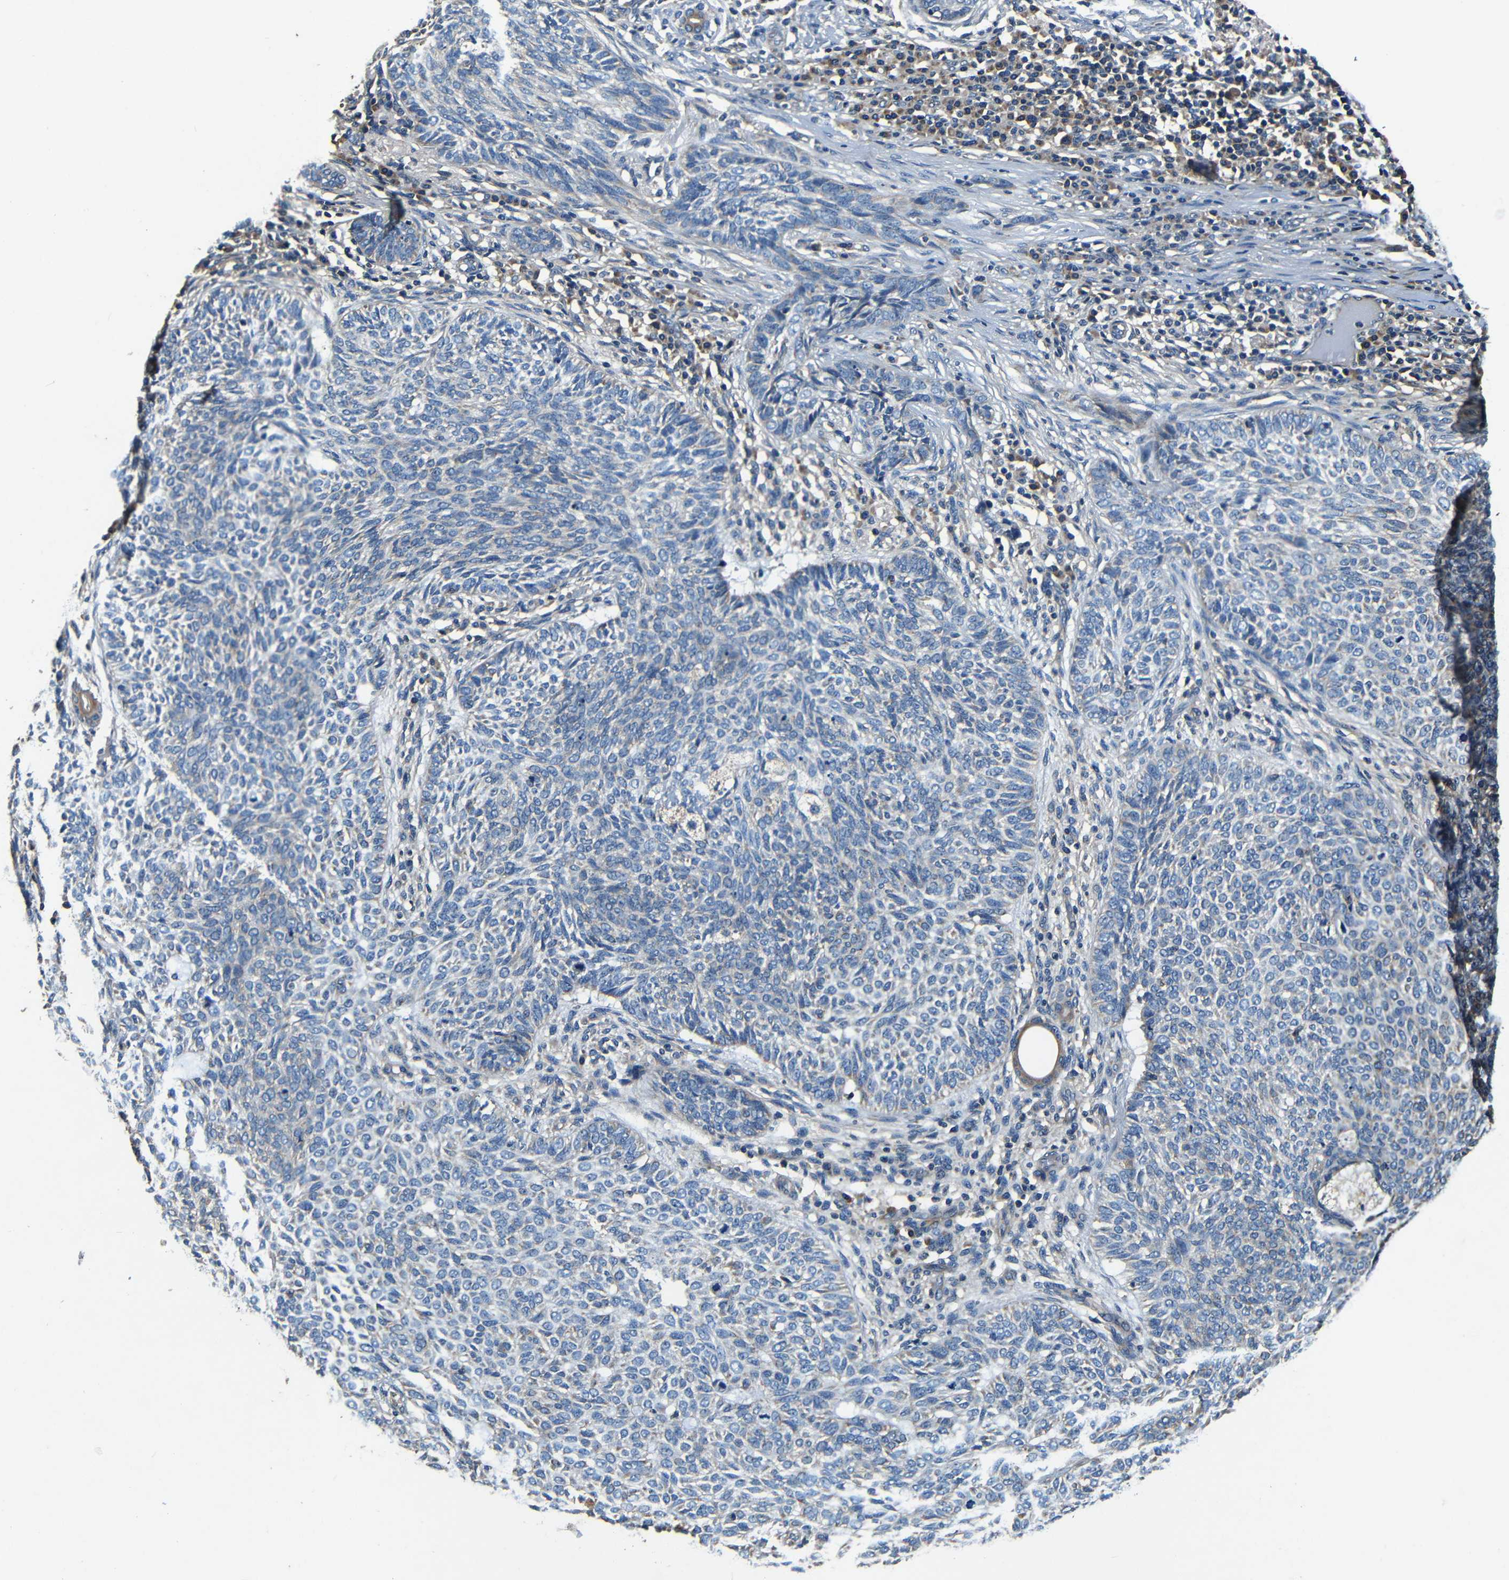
{"staining": {"intensity": "negative", "quantity": "none", "location": "none"}, "tissue": "skin cancer", "cell_type": "Tumor cells", "image_type": "cancer", "snomed": [{"axis": "morphology", "description": "Basal cell carcinoma"}, {"axis": "topography", "description": "Skin"}], "caption": "Skin cancer (basal cell carcinoma) was stained to show a protein in brown. There is no significant staining in tumor cells.", "gene": "MTX1", "patient": {"sex": "male", "age": 87}}